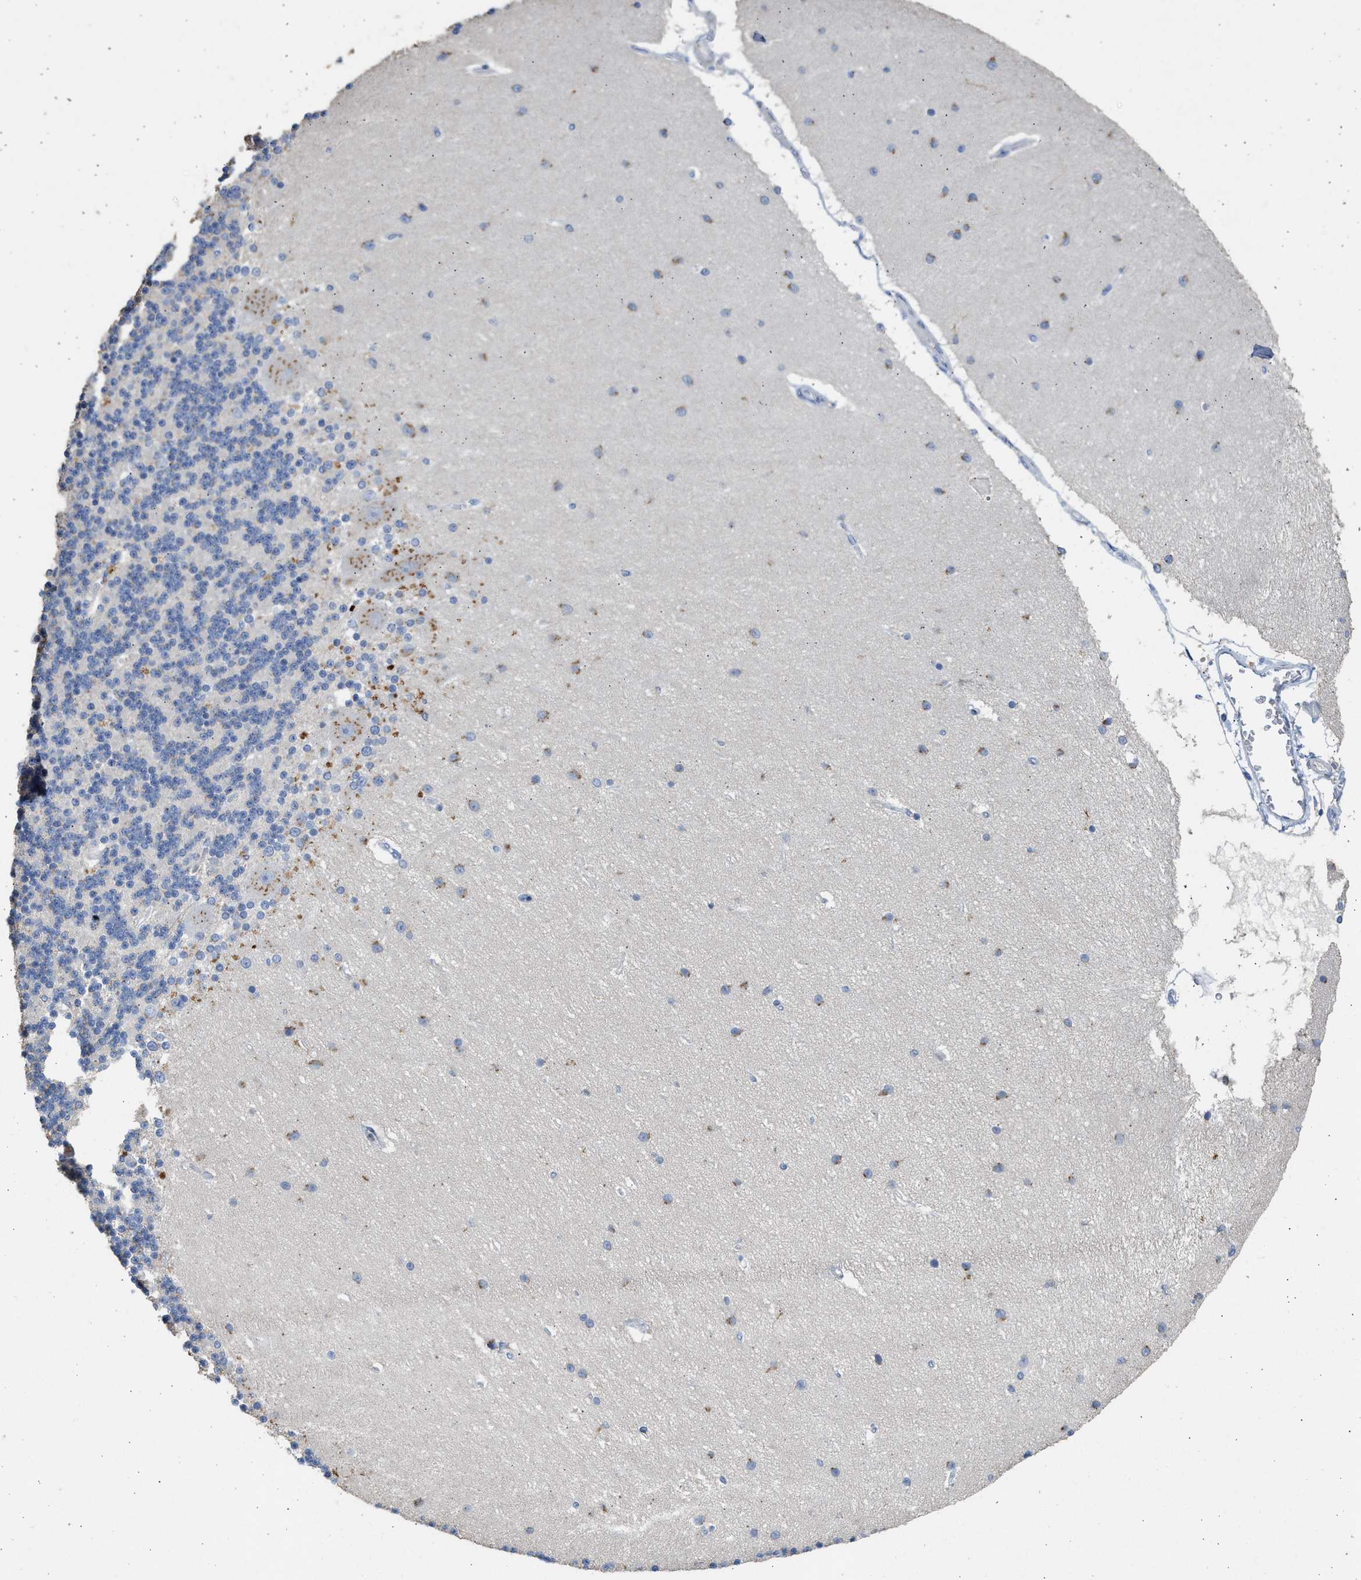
{"staining": {"intensity": "negative", "quantity": "none", "location": "none"}, "tissue": "cerebellum", "cell_type": "Cells in granular layer", "image_type": "normal", "snomed": [{"axis": "morphology", "description": "Normal tissue, NOS"}, {"axis": "topography", "description": "Cerebellum"}], "caption": "DAB immunohistochemical staining of normal human cerebellum displays no significant expression in cells in granular layer.", "gene": "IPO8", "patient": {"sex": "female", "age": 54}}